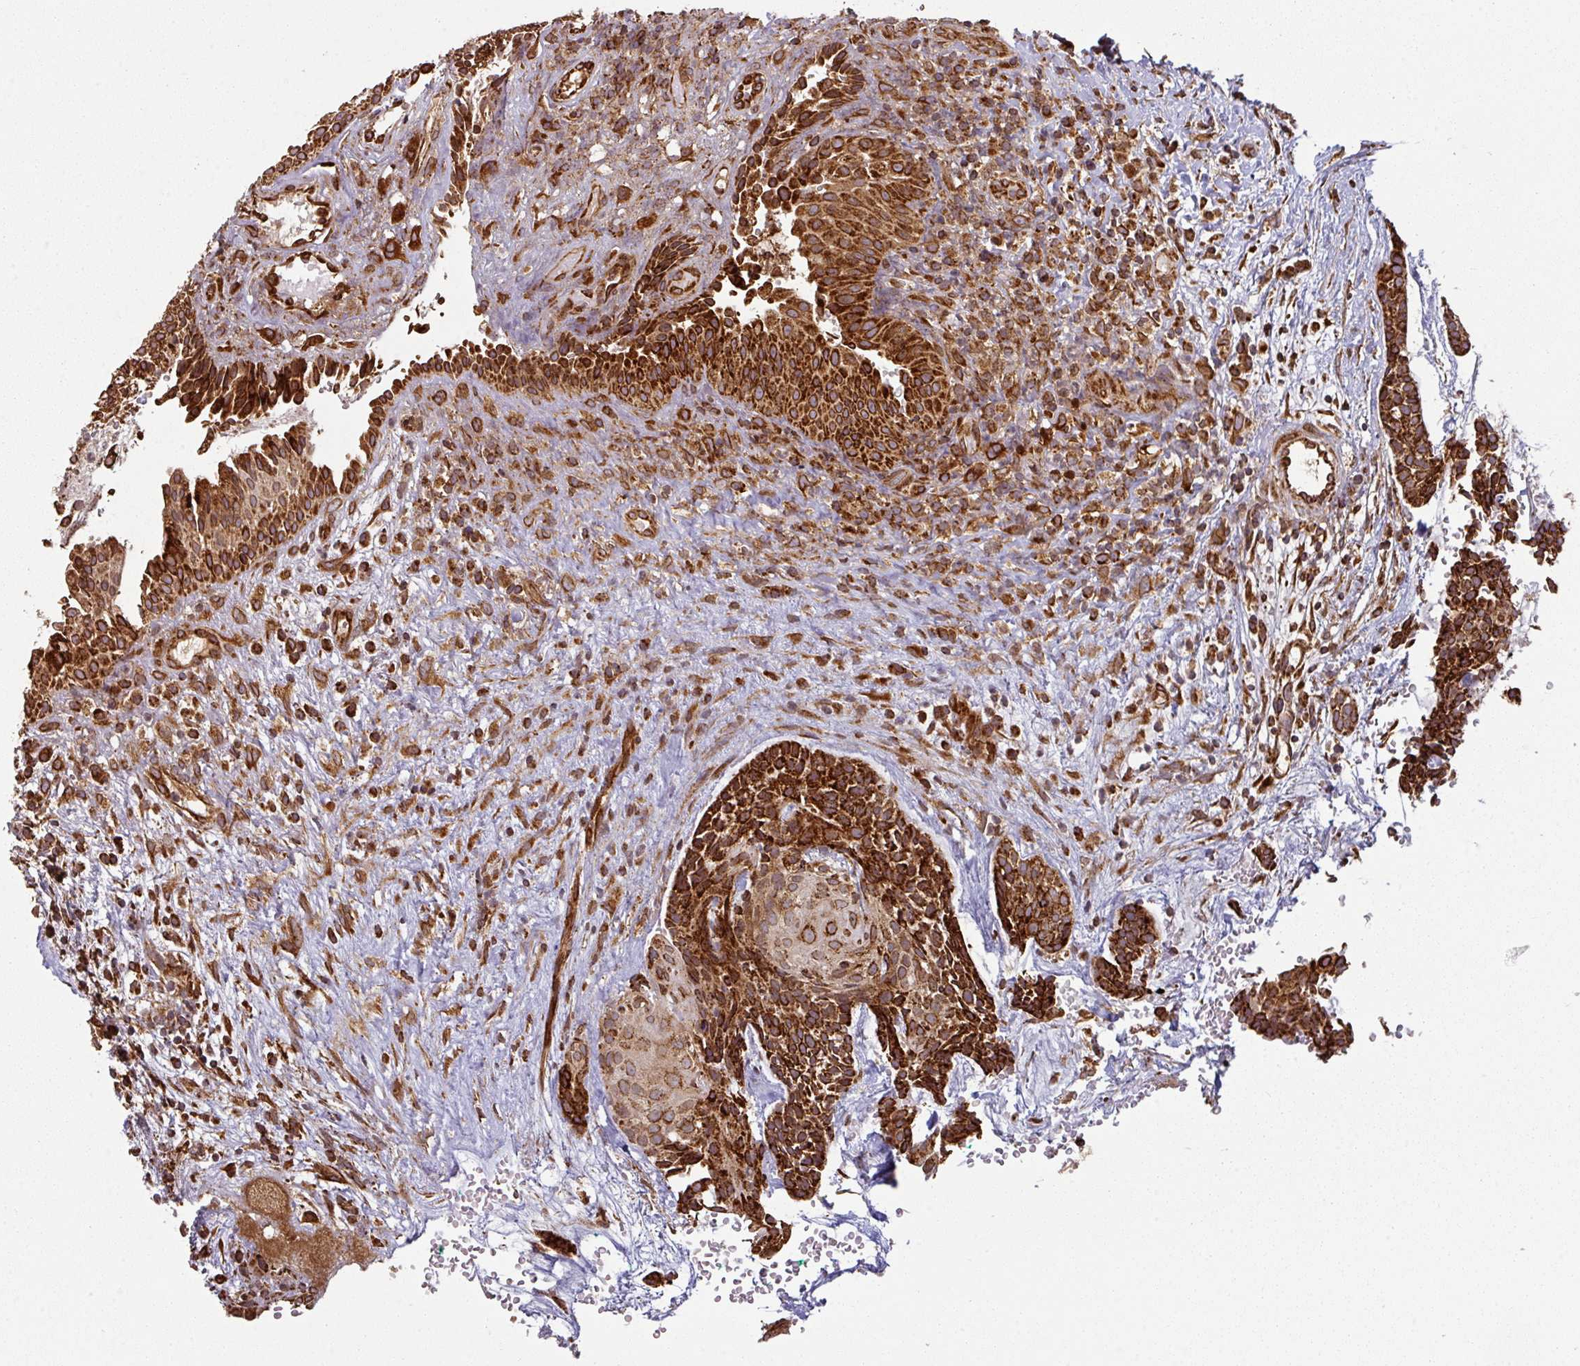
{"staining": {"intensity": "strong", "quantity": ">75%", "location": "cytoplasmic/membranous"}, "tissue": "head and neck cancer", "cell_type": "Tumor cells", "image_type": "cancer", "snomed": [{"axis": "morphology", "description": "Adenocarcinoma, NOS"}, {"axis": "topography", "description": "Subcutis"}, {"axis": "topography", "description": "Head-Neck"}], "caption": "Human head and neck cancer (adenocarcinoma) stained for a protein (brown) reveals strong cytoplasmic/membranous positive staining in about >75% of tumor cells.", "gene": "TRAP1", "patient": {"sex": "female", "age": 73}}